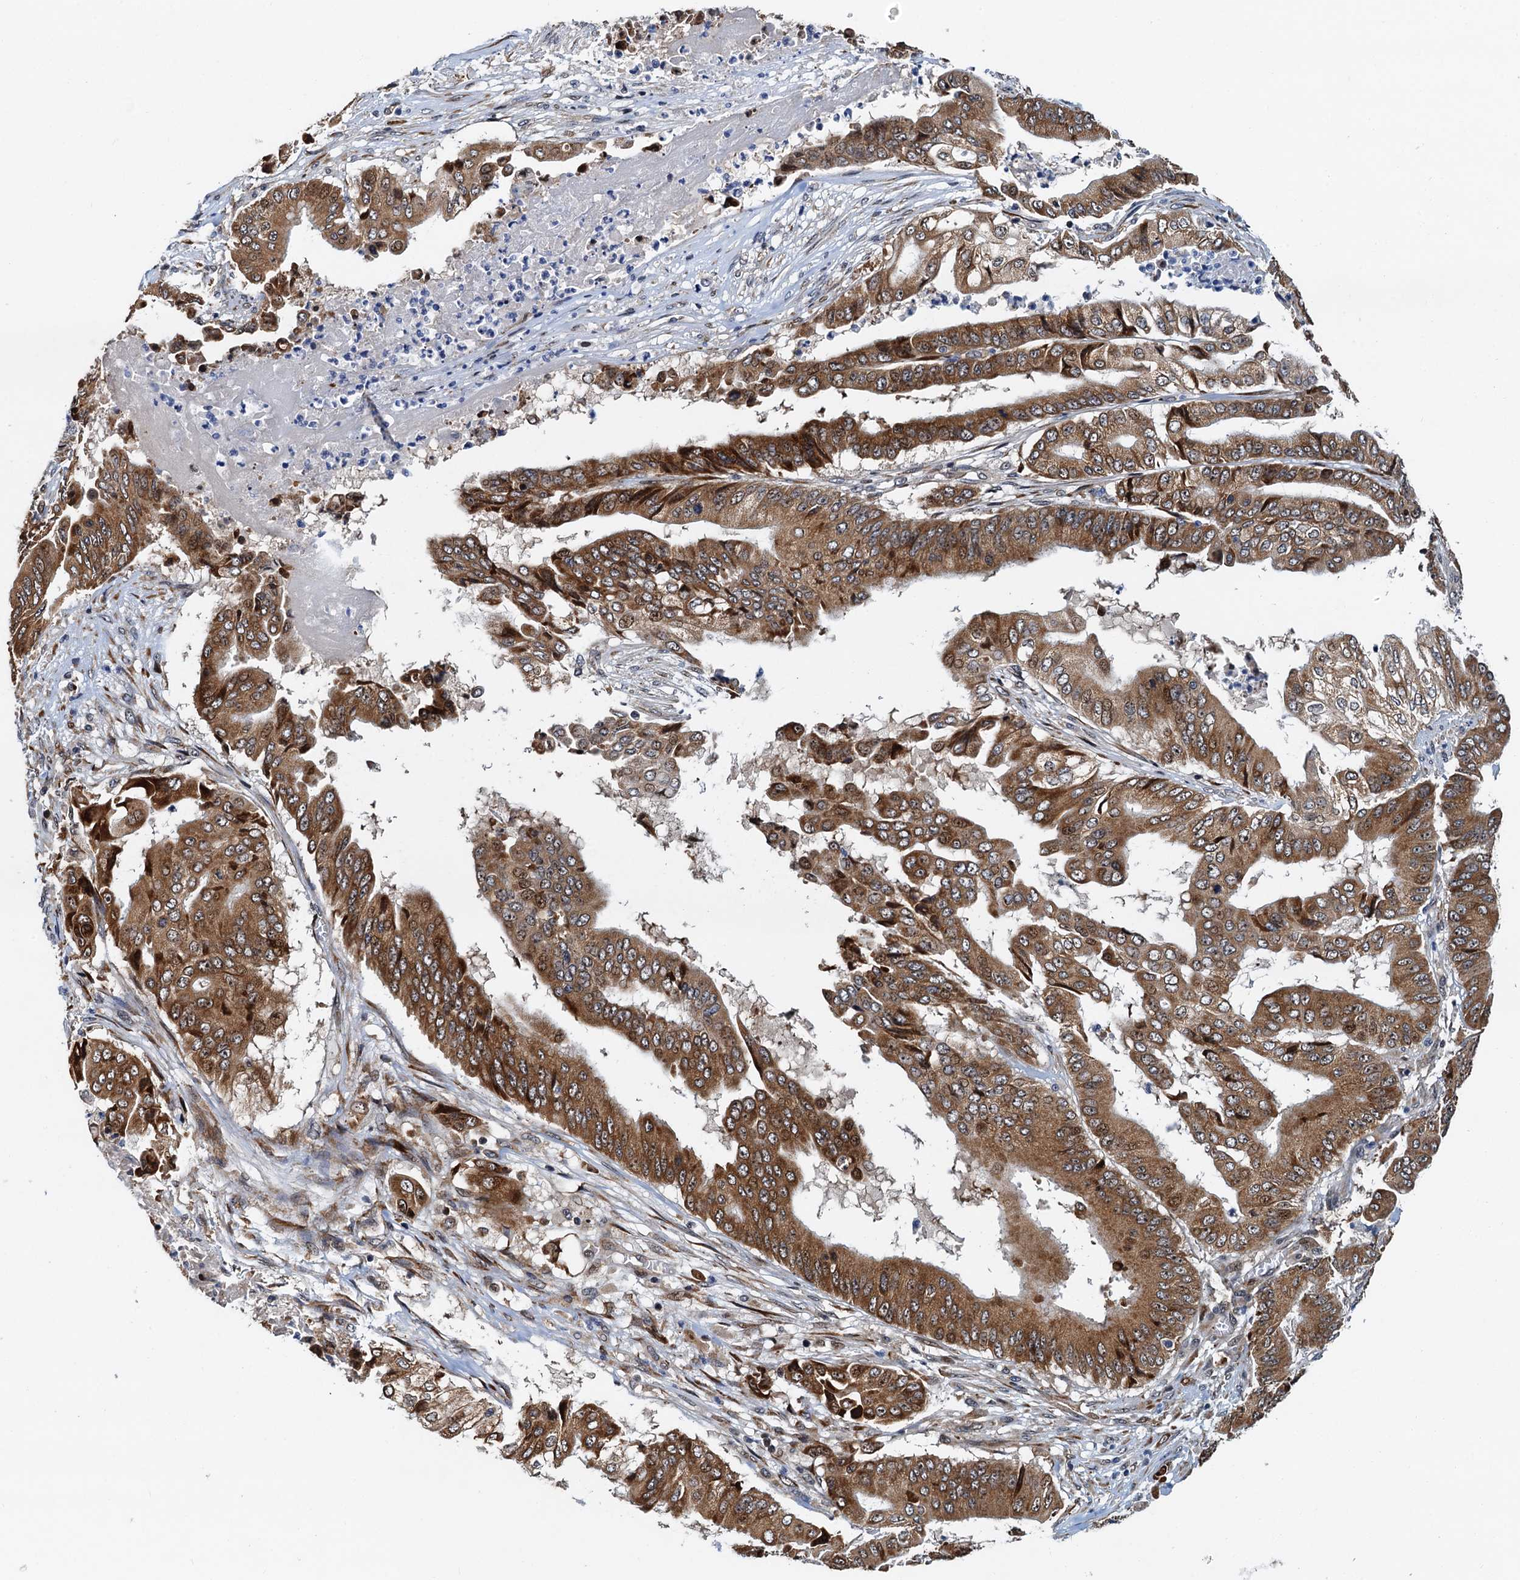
{"staining": {"intensity": "moderate", "quantity": ">75%", "location": "cytoplasmic/membranous,nuclear"}, "tissue": "pancreatic cancer", "cell_type": "Tumor cells", "image_type": "cancer", "snomed": [{"axis": "morphology", "description": "Adenocarcinoma, NOS"}, {"axis": "topography", "description": "Pancreas"}], "caption": "Human pancreatic adenocarcinoma stained for a protein (brown) shows moderate cytoplasmic/membranous and nuclear positive positivity in about >75% of tumor cells.", "gene": "DNAJC21", "patient": {"sex": "female", "age": 77}}